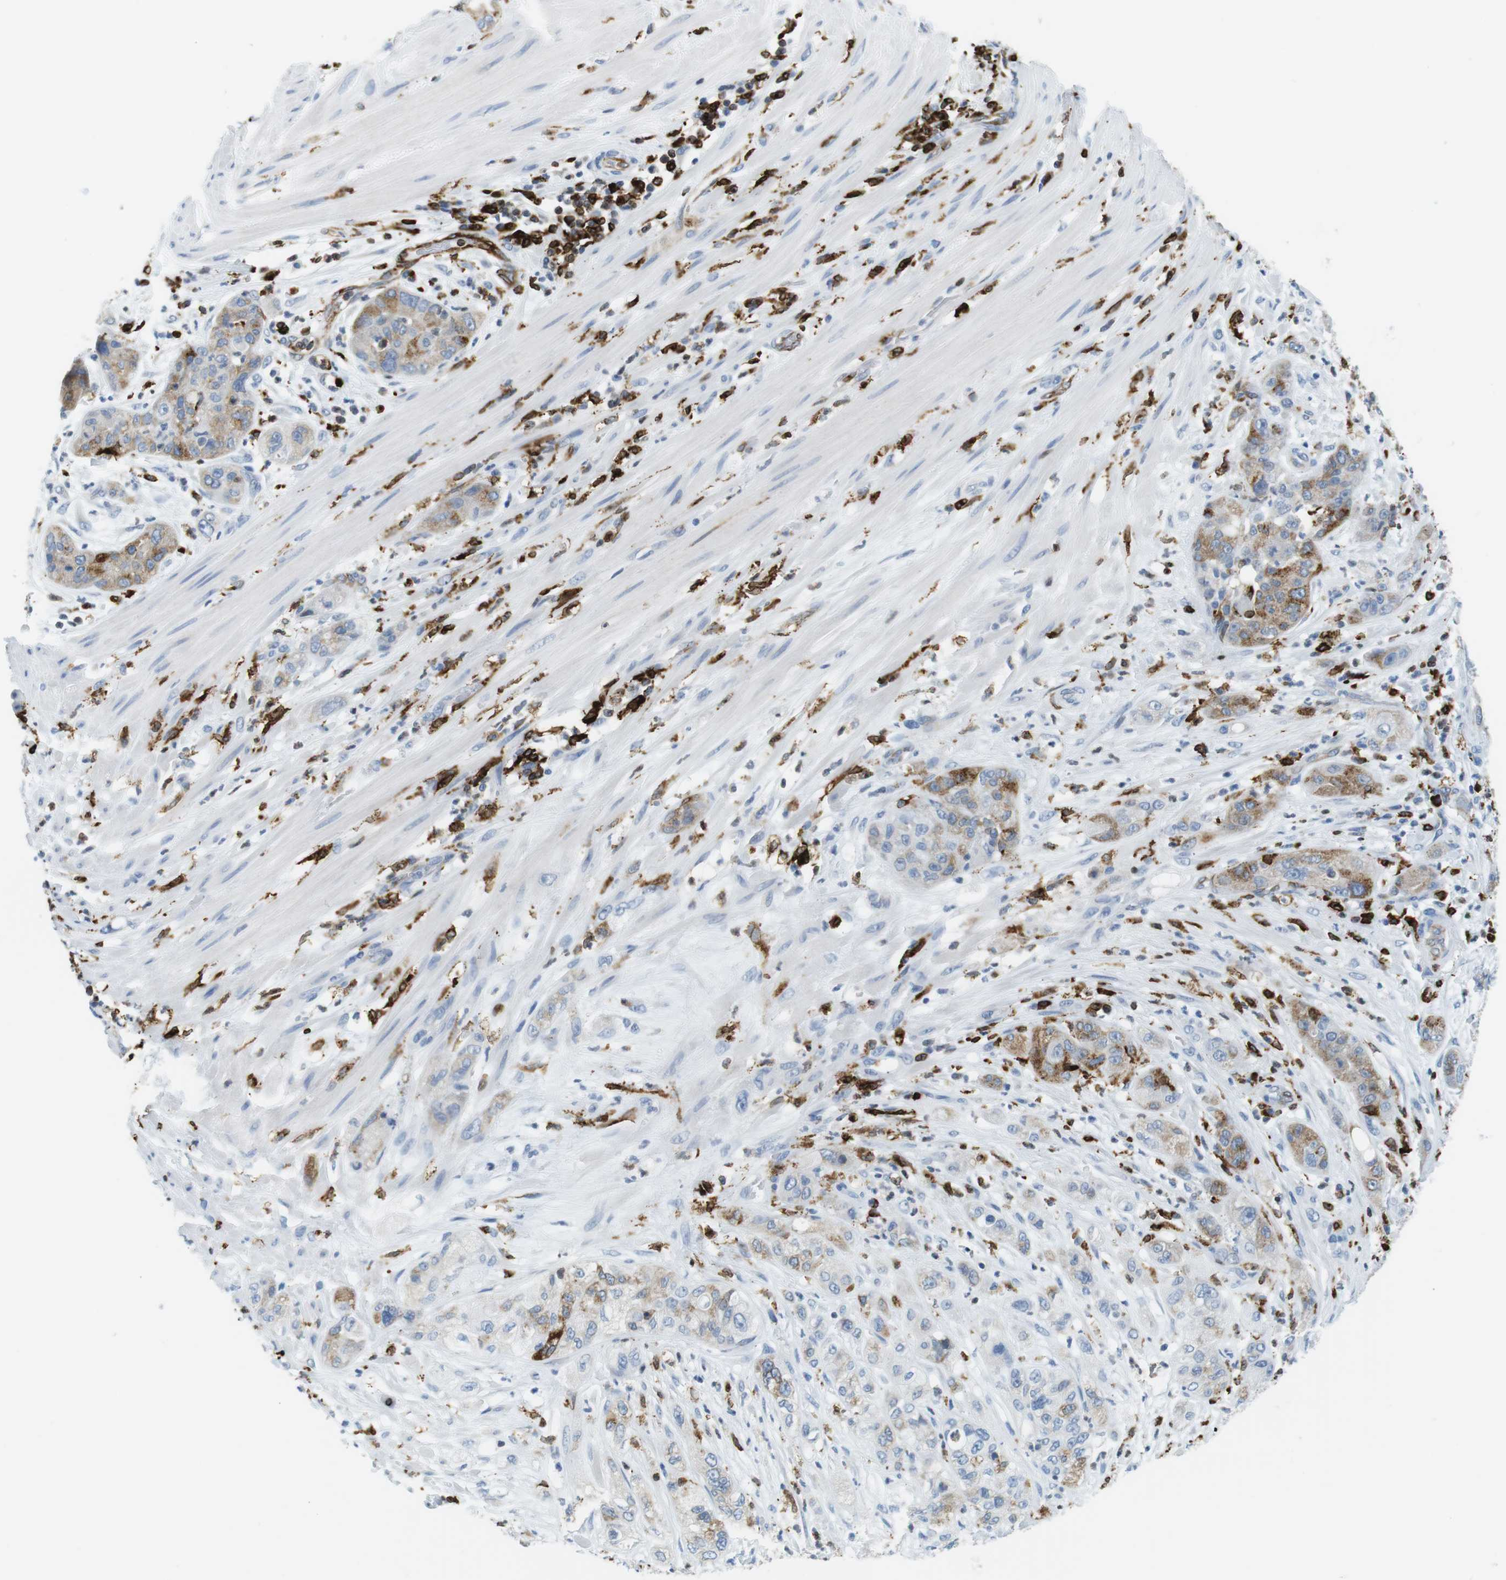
{"staining": {"intensity": "moderate", "quantity": "<25%", "location": "cytoplasmic/membranous"}, "tissue": "pancreatic cancer", "cell_type": "Tumor cells", "image_type": "cancer", "snomed": [{"axis": "morphology", "description": "Adenocarcinoma, NOS"}, {"axis": "topography", "description": "Pancreas"}], "caption": "Protein staining of pancreatic cancer tissue demonstrates moderate cytoplasmic/membranous positivity in approximately <25% of tumor cells.", "gene": "CIITA", "patient": {"sex": "female", "age": 78}}